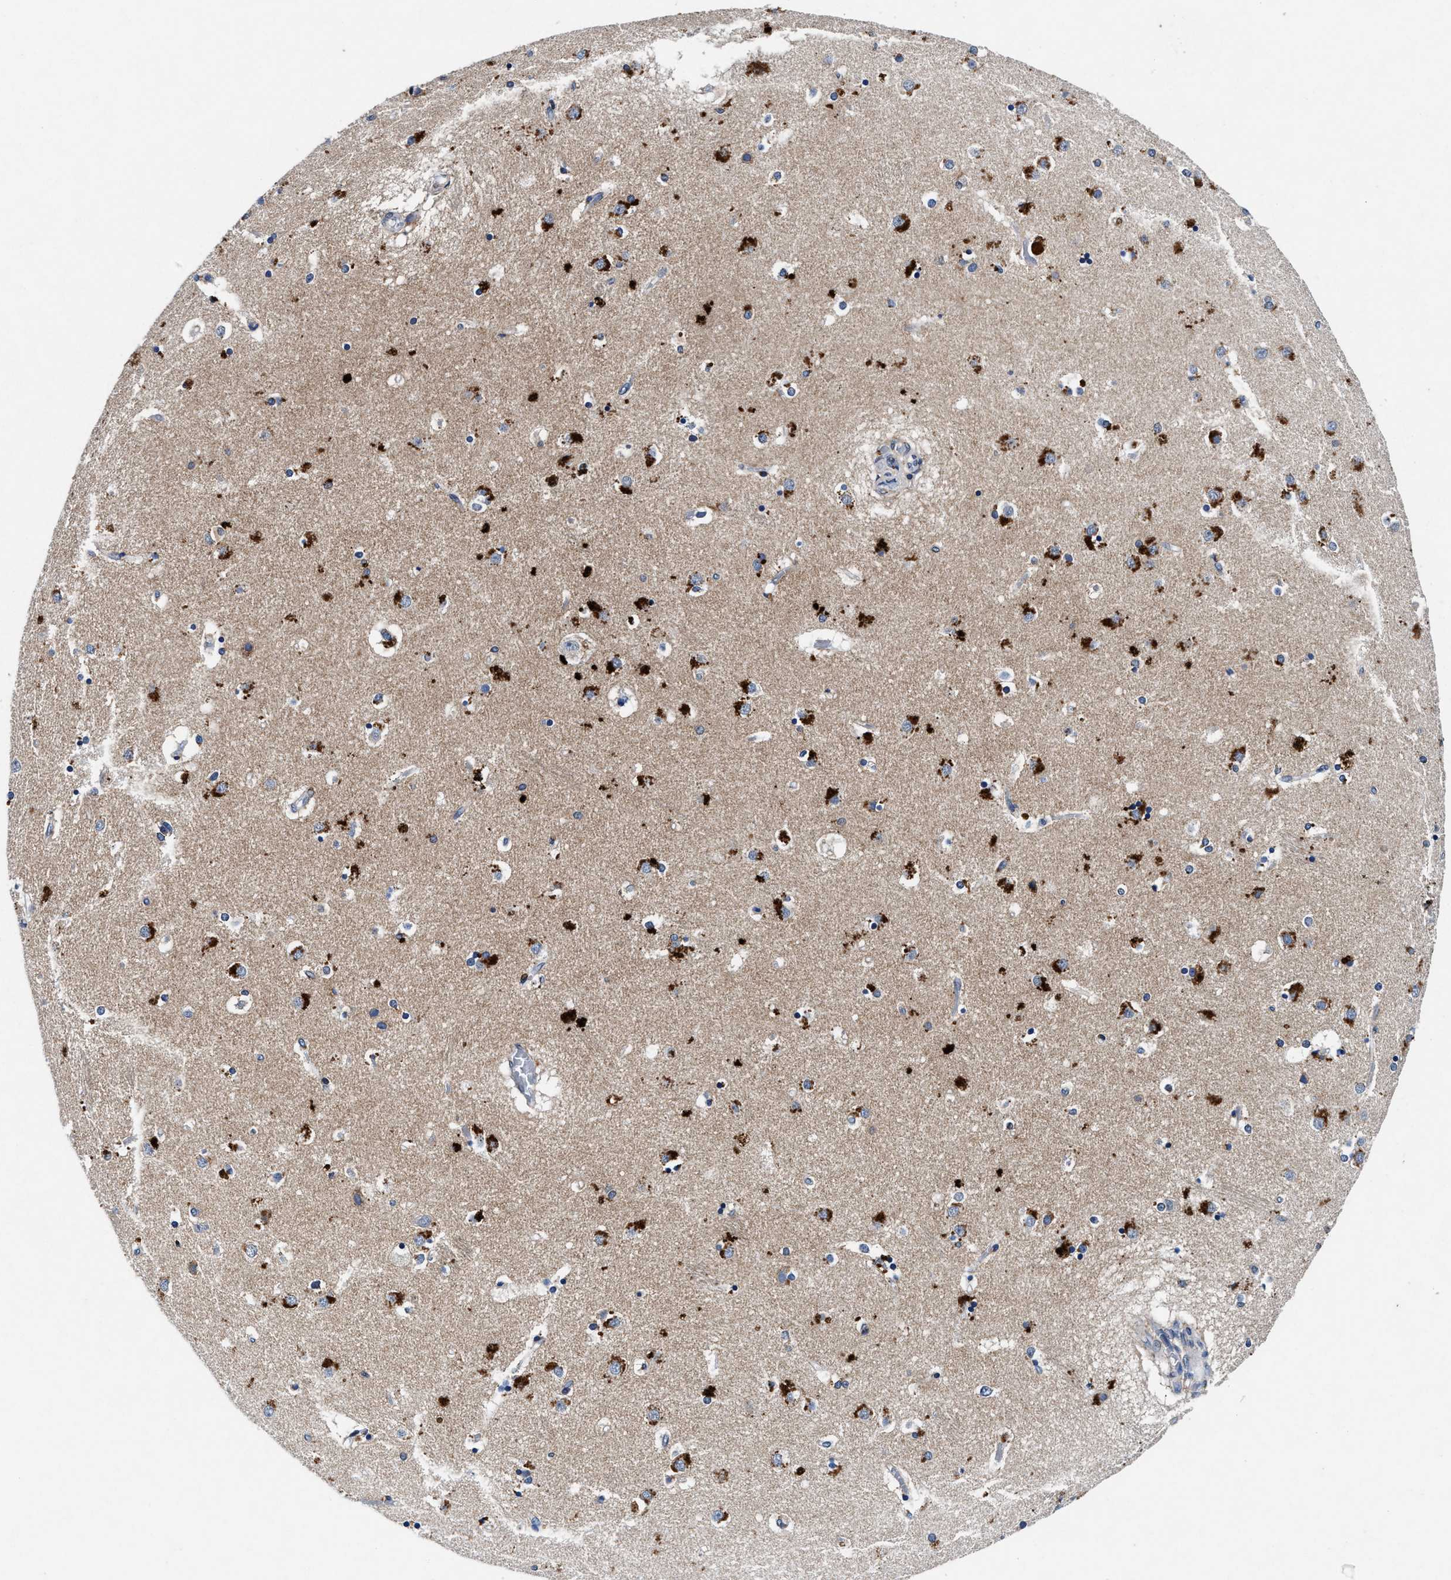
{"staining": {"intensity": "moderate", "quantity": "<25%", "location": "cytoplasmic/membranous"}, "tissue": "caudate", "cell_type": "Glial cells", "image_type": "normal", "snomed": [{"axis": "morphology", "description": "Normal tissue, NOS"}, {"axis": "topography", "description": "Lateral ventricle wall"}], "caption": "A micrograph of human caudate stained for a protein demonstrates moderate cytoplasmic/membranous brown staining in glial cells. (IHC, brightfield microscopy, high magnification).", "gene": "SLC8A1", "patient": {"sex": "male", "age": 70}}